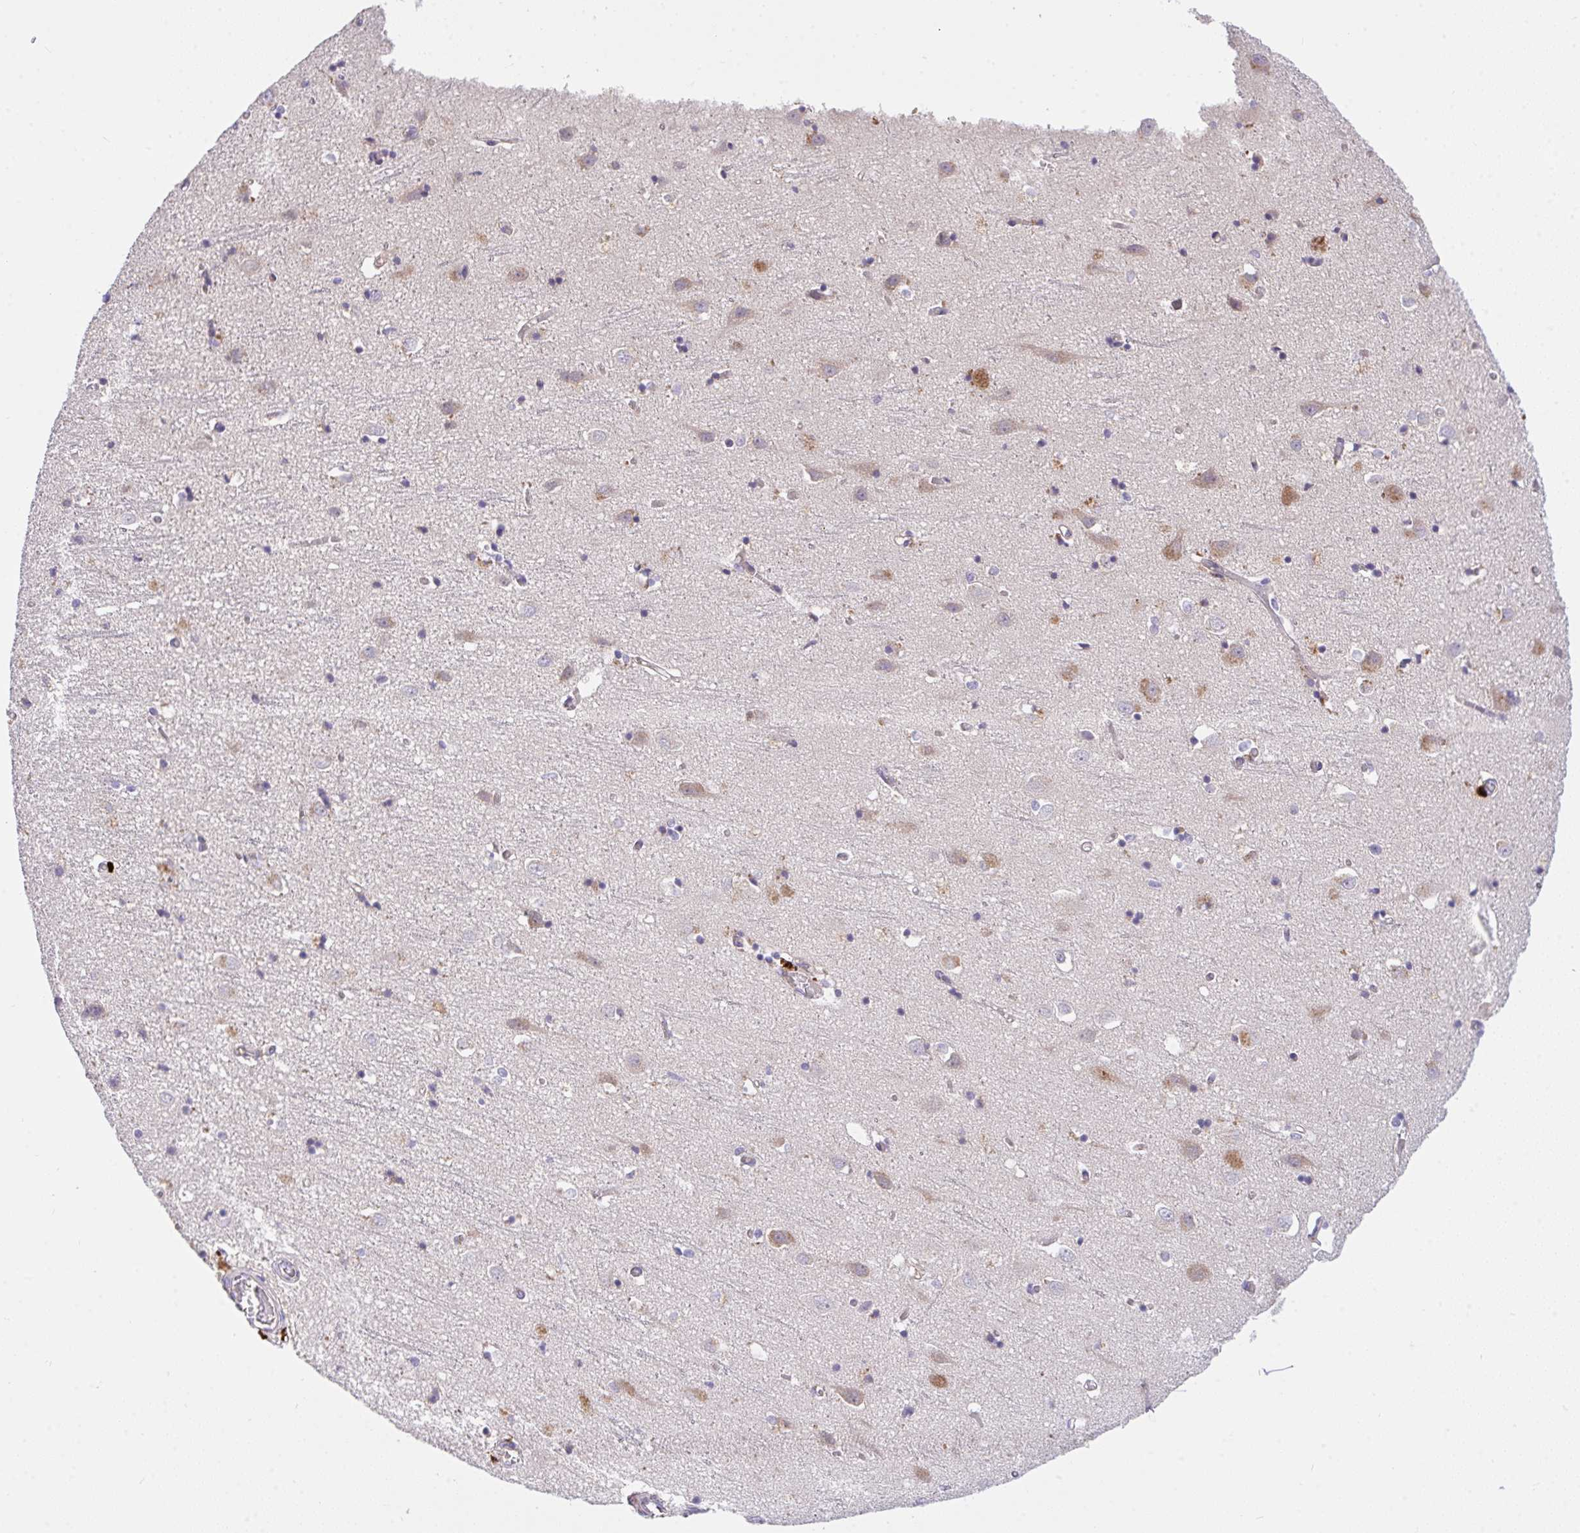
{"staining": {"intensity": "negative", "quantity": "none", "location": "none"}, "tissue": "cerebral cortex", "cell_type": "Endothelial cells", "image_type": "normal", "snomed": [{"axis": "morphology", "description": "Normal tissue, NOS"}, {"axis": "topography", "description": "Cerebral cortex"}], "caption": "Micrograph shows no significant protein staining in endothelial cells of unremarkable cerebral cortex.", "gene": "ZNF581", "patient": {"sex": "male", "age": 70}}